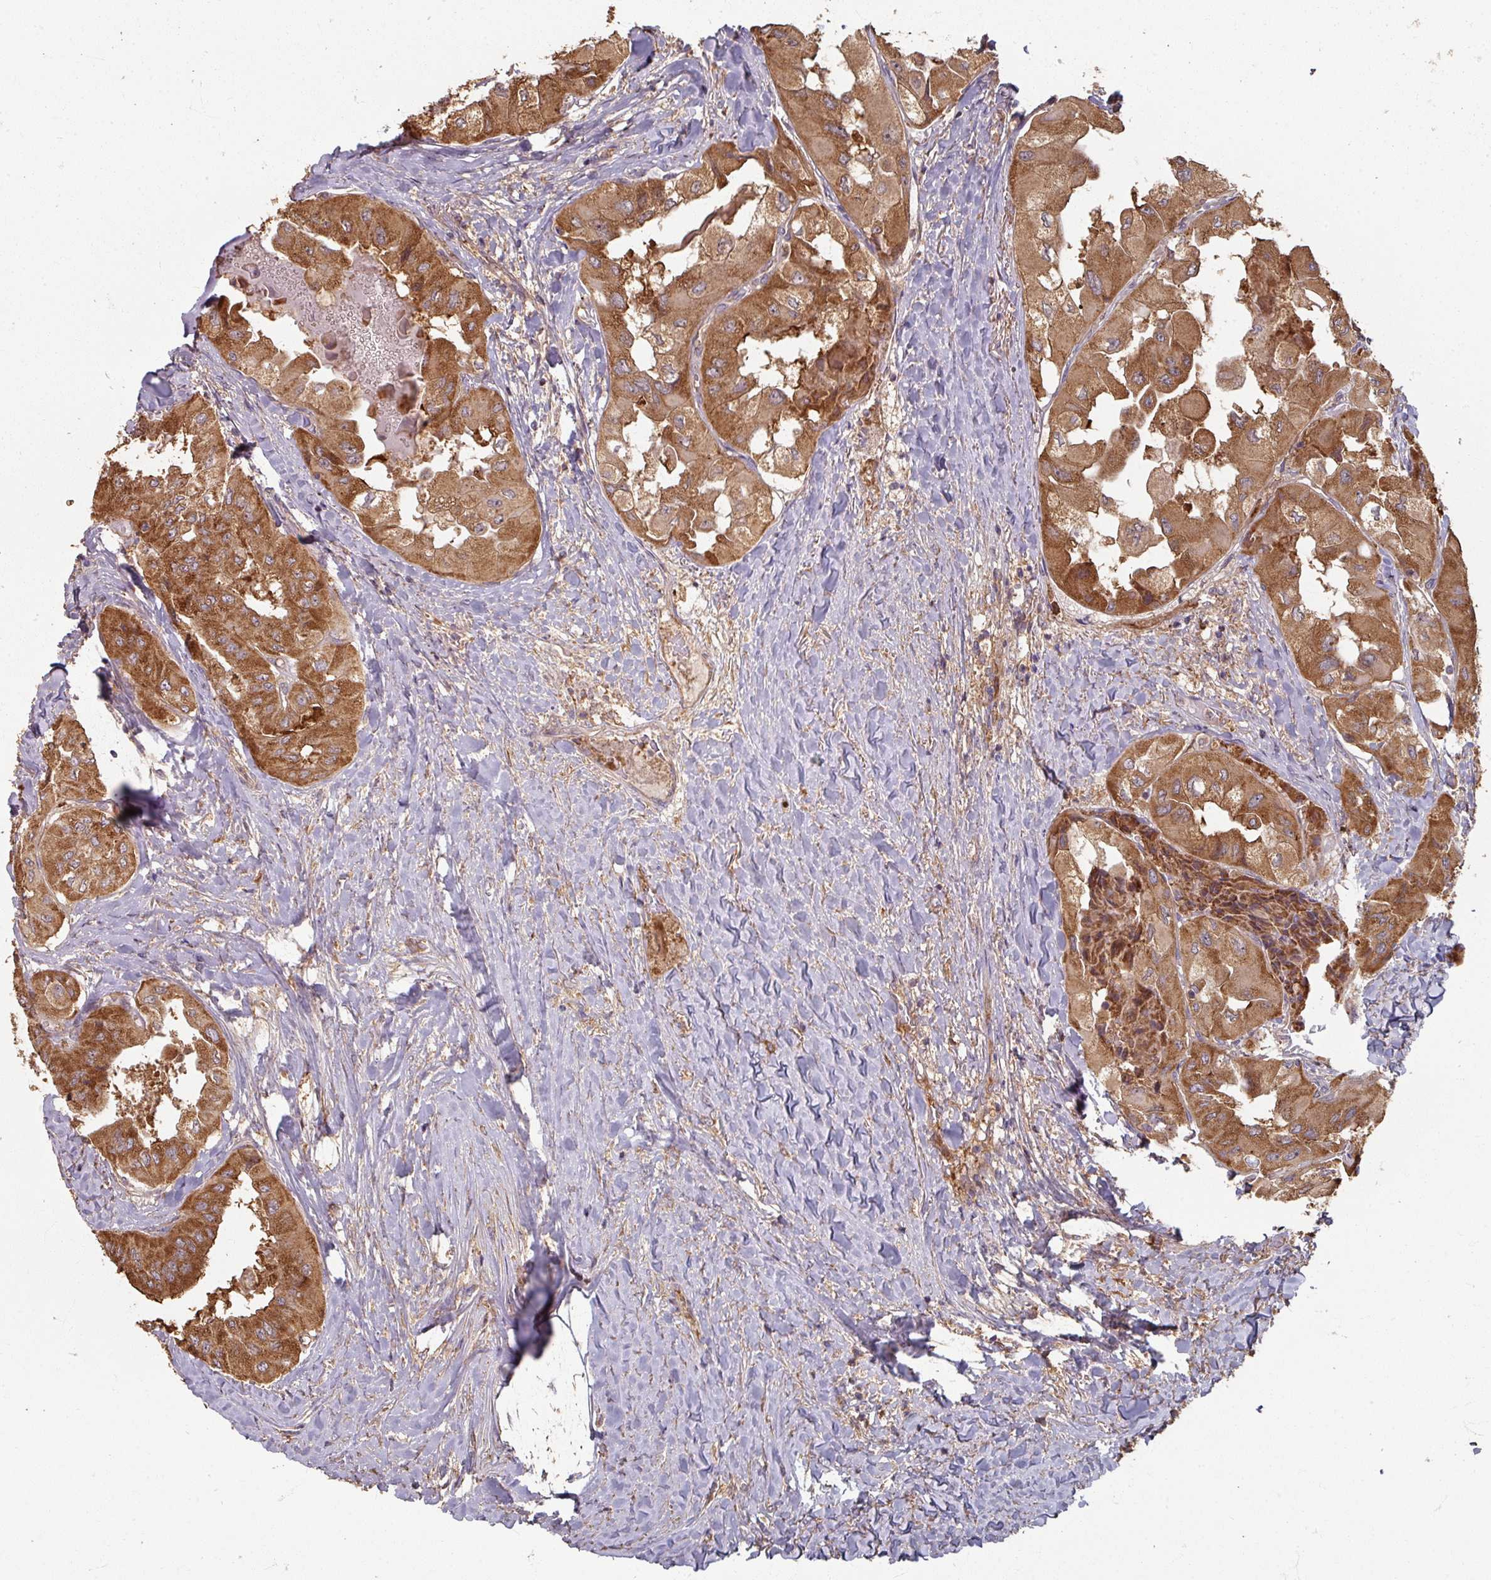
{"staining": {"intensity": "moderate", "quantity": ">75%", "location": "cytoplasmic/membranous"}, "tissue": "thyroid cancer", "cell_type": "Tumor cells", "image_type": "cancer", "snomed": [{"axis": "morphology", "description": "Normal tissue, NOS"}, {"axis": "morphology", "description": "Papillary adenocarcinoma, NOS"}, {"axis": "topography", "description": "Thyroid gland"}], "caption": "Immunohistochemical staining of human thyroid papillary adenocarcinoma shows medium levels of moderate cytoplasmic/membranous protein positivity in about >75% of tumor cells.", "gene": "CCDC68", "patient": {"sex": "female", "age": 59}}